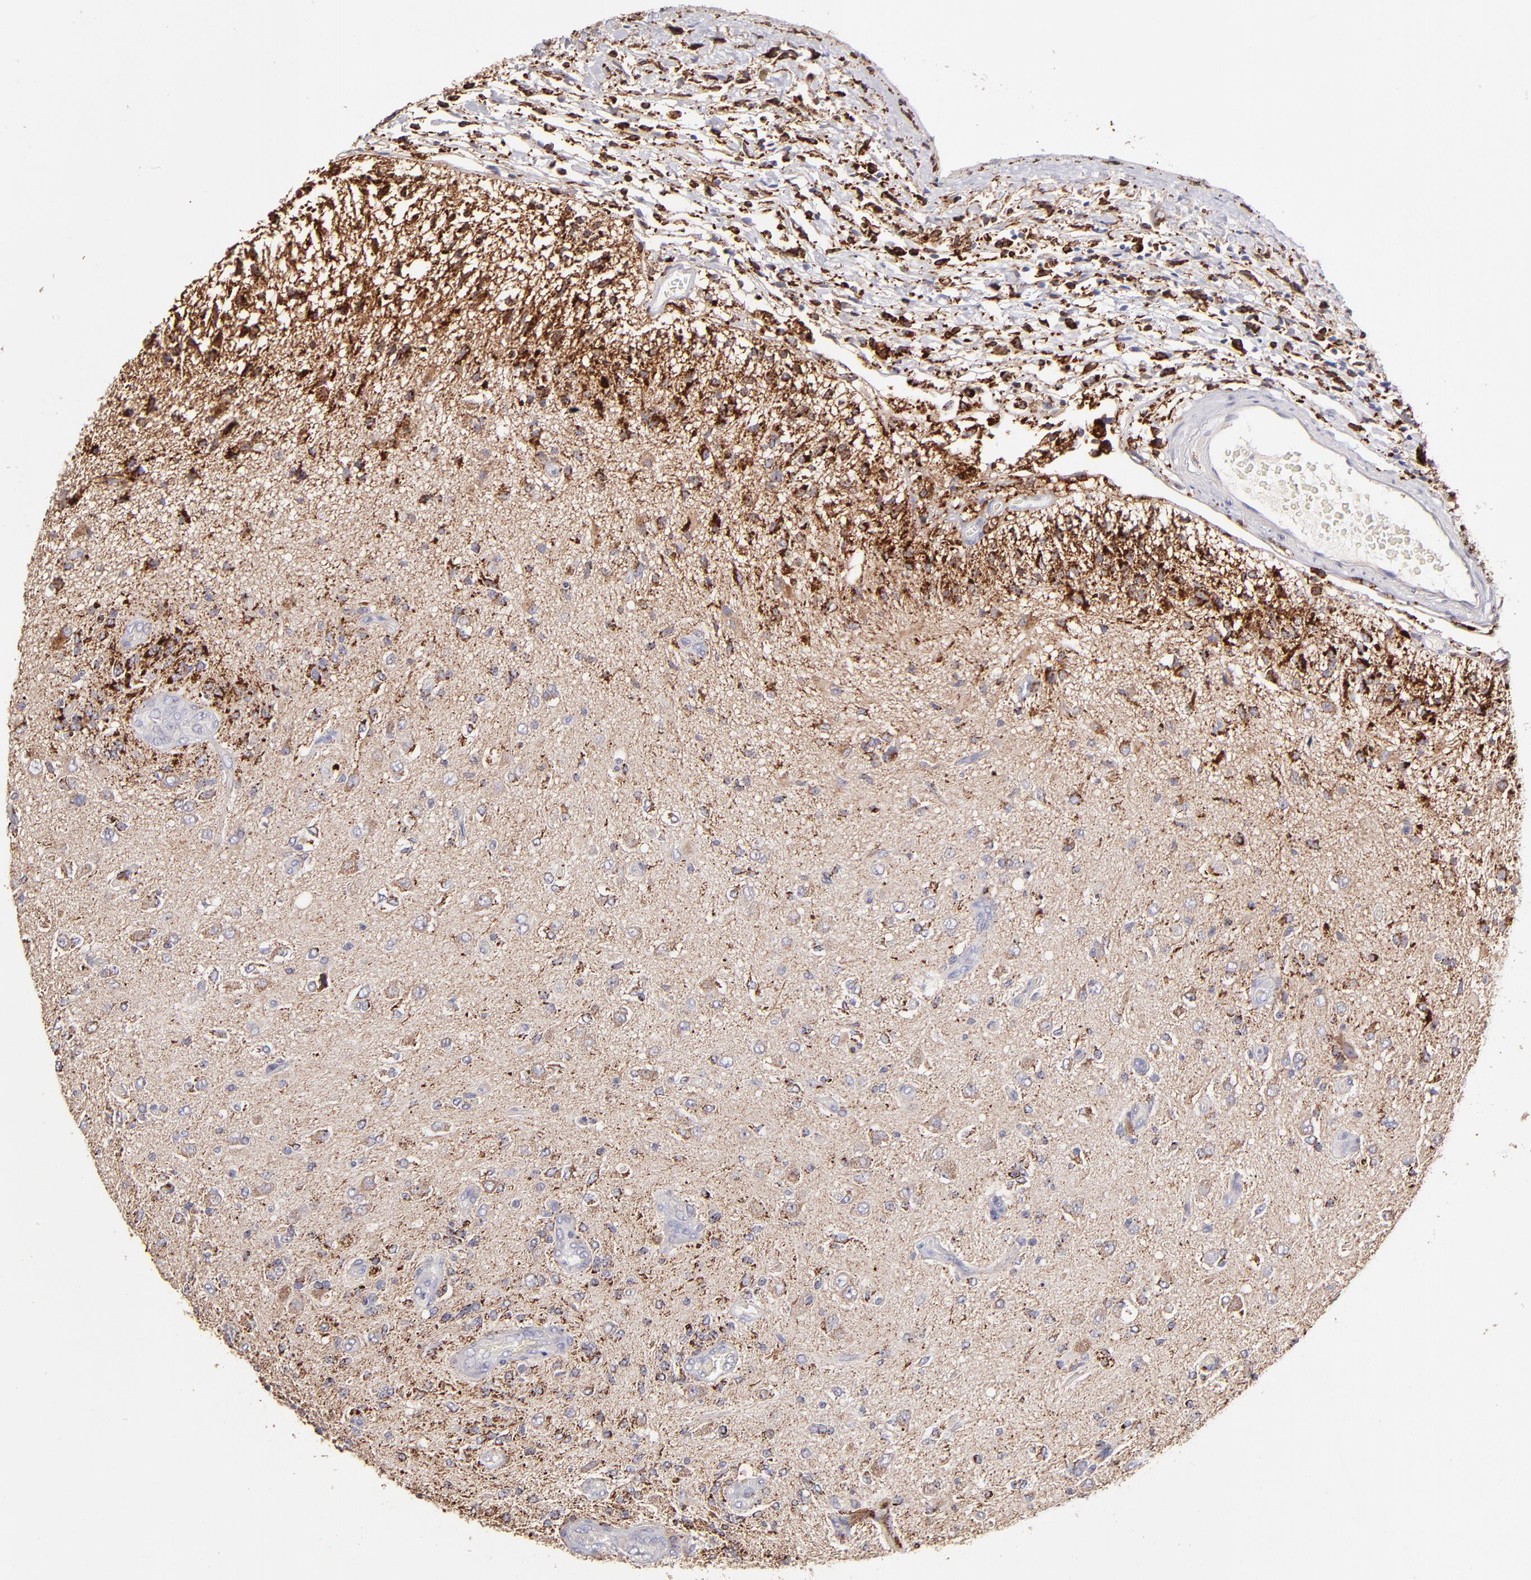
{"staining": {"intensity": "moderate", "quantity": "25%-75%", "location": "cytoplasmic/membranous"}, "tissue": "glioma", "cell_type": "Tumor cells", "image_type": "cancer", "snomed": [{"axis": "morphology", "description": "Normal tissue, NOS"}, {"axis": "morphology", "description": "Glioma, malignant, High grade"}, {"axis": "topography", "description": "Cerebral cortex"}], "caption": "About 25%-75% of tumor cells in glioma demonstrate moderate cytoplasmic/membranous protein positivity as visualized by brown immunohistochemical staining.", "gene": "GLDC", "patient": {"sex": "male", "age": 77}}